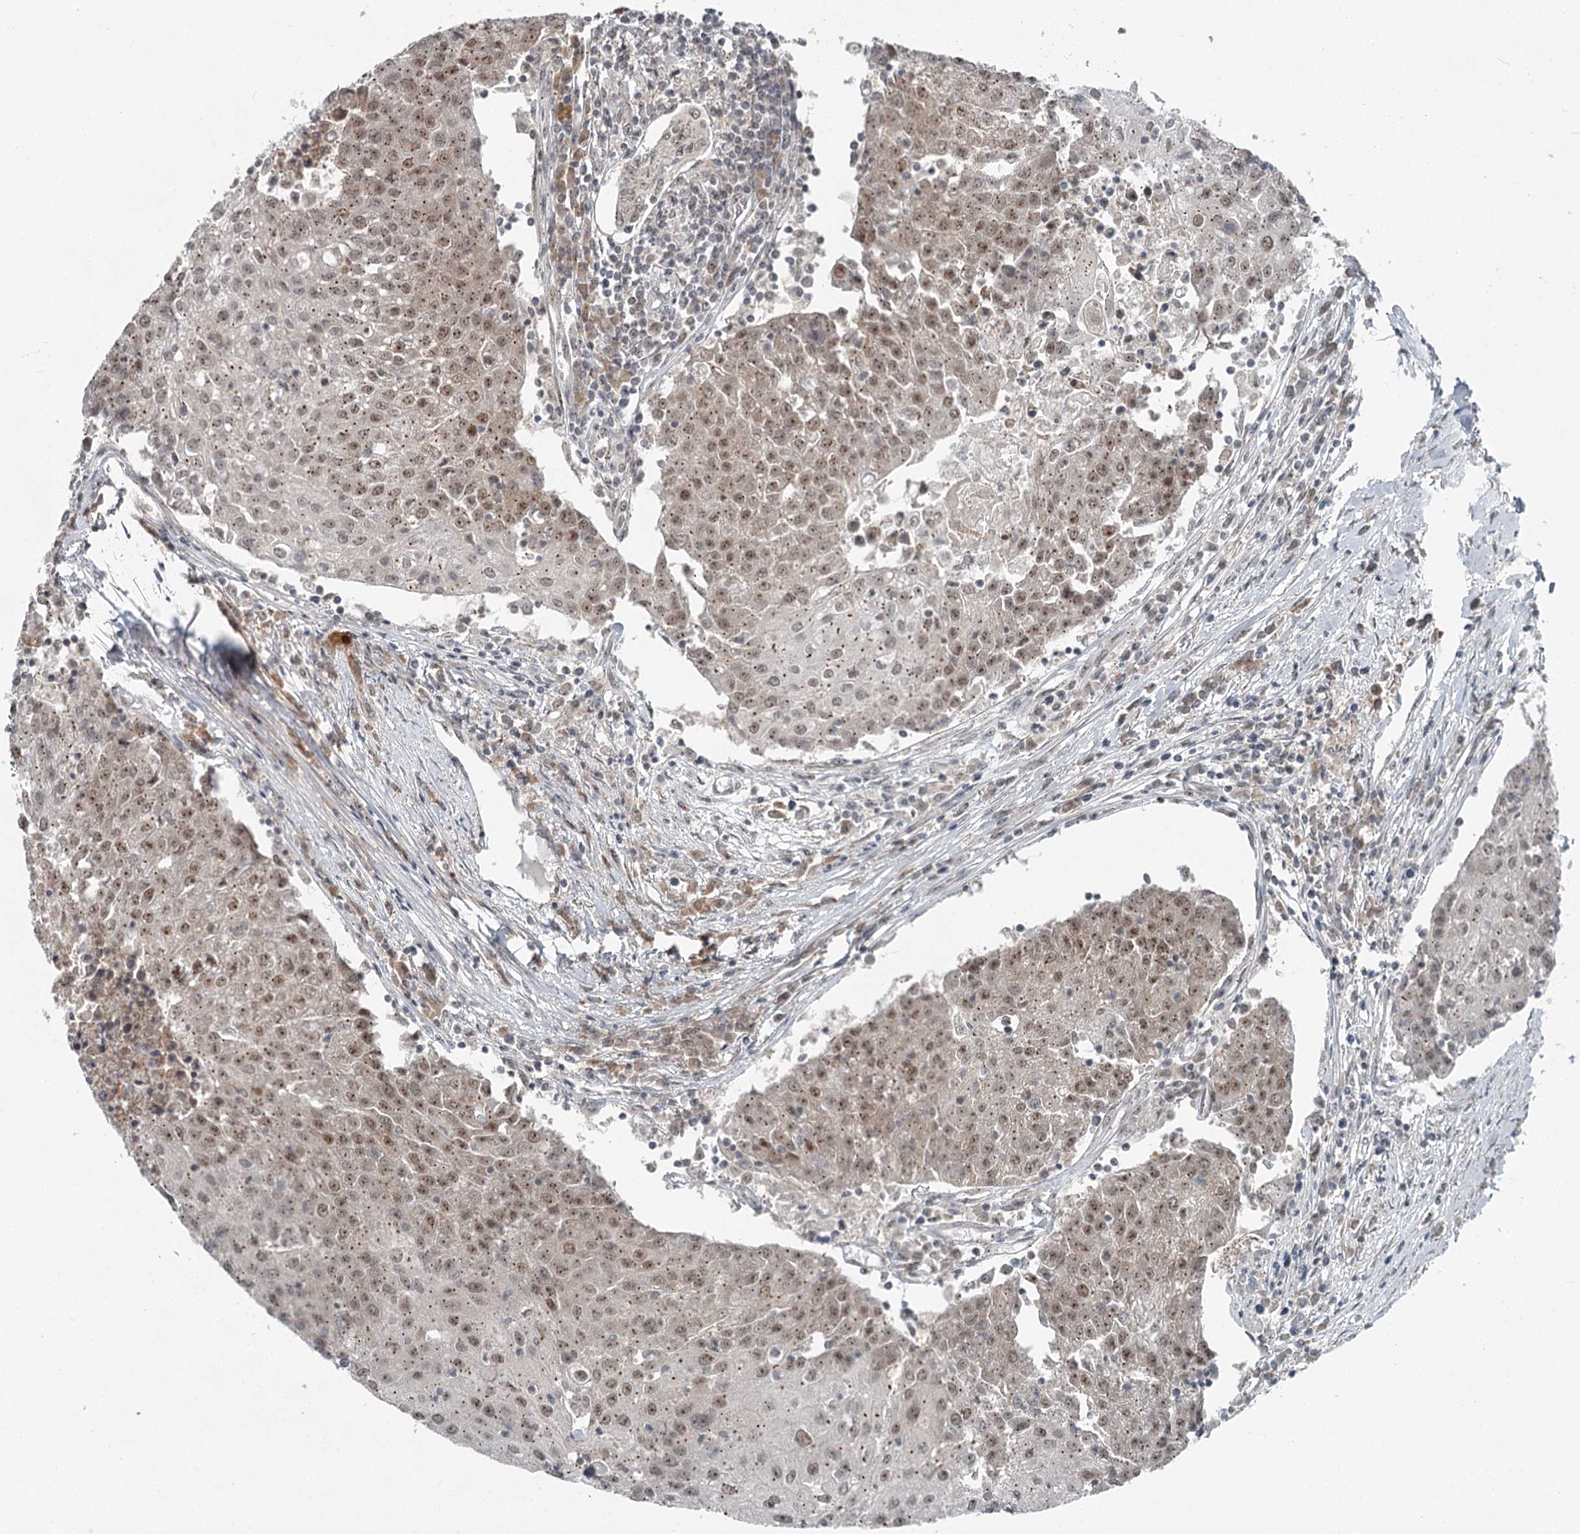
{"staining": {"intensity": "moderate", "quantity": "25%-75%", "location": "nuclear"}, "tissue": "urothelial cancer", "cell_type": "Tumor cells", "image_type": "cancer", "snomed": [{"axis": "morphology", "description": "Urothelial carcinoma, High grade"}, {"axis": "topography", "description": "Urinary bladder"}], "caption": "Protein expression analysis of urothelial cancer displays moderate nuclear staining in approximately 25%-75% of tumor cells. Using DAB (3,3'-diaminobenzidine) (brown) and hematoxylin (blue) stains, captured at high magnification using brightfield microscopy.", "gene": "EXOSC1", "patient": {"sex": "female", "age": 85}}